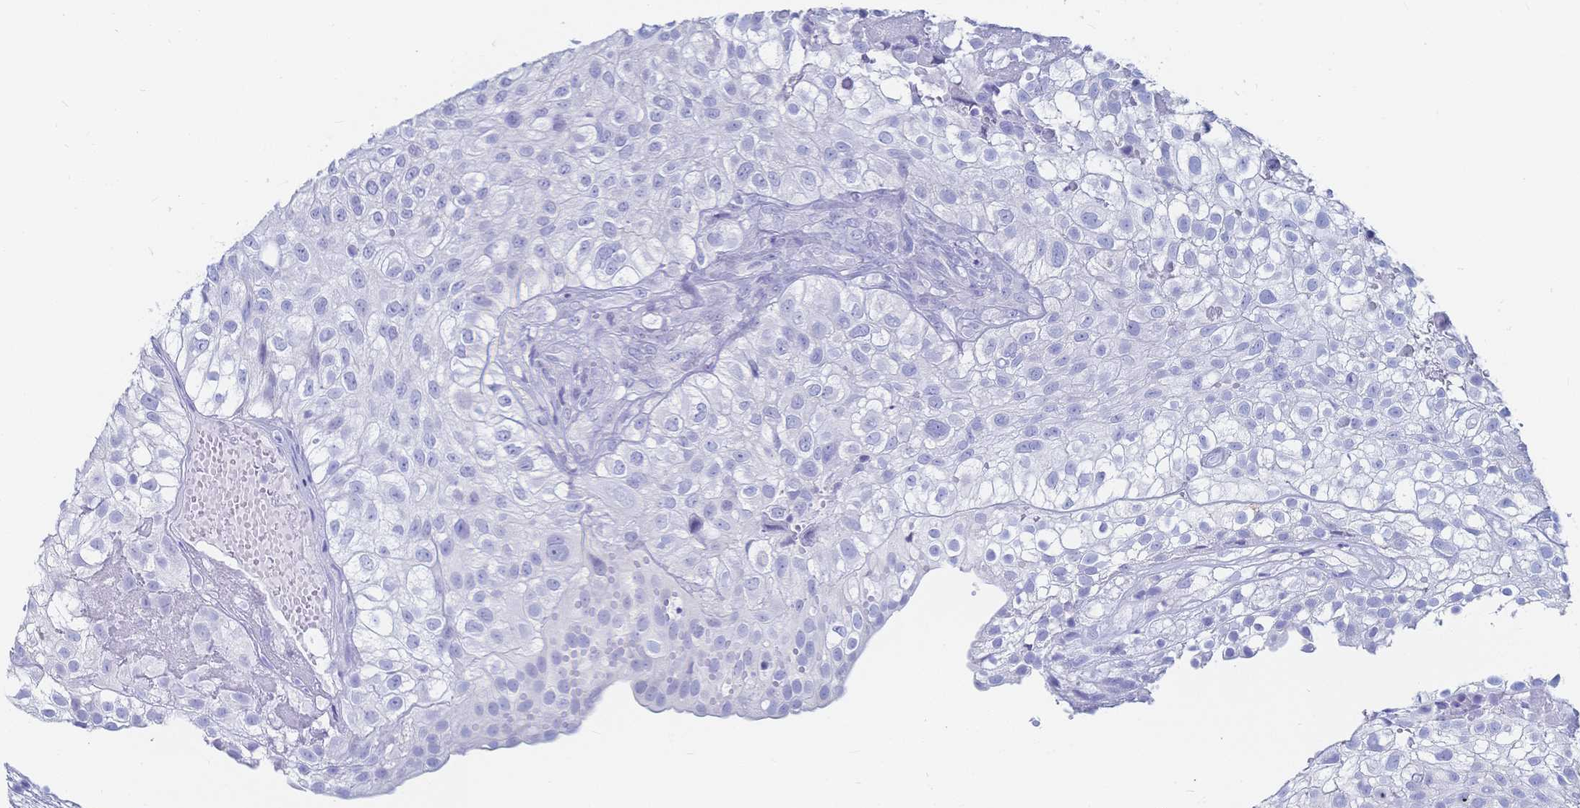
{"staining": {"intensity": "negative", "quantity": "none", "location": "none"}, "tissue": "urothelial cancer", "cell_type": "Tumor cells", "image_type": "cancer", "snomed": [{"axis": "morphology", "description": "Urothelial carcinoma, High grade"}, {"axis": "topography", "description": "Urinary bladder"}], "caption": "Tumor cells show no significant protein expression in high-grade urothelial carcinoma.", "gene": "IL2RB", "patient": {"sex": "male", "age": 56}}